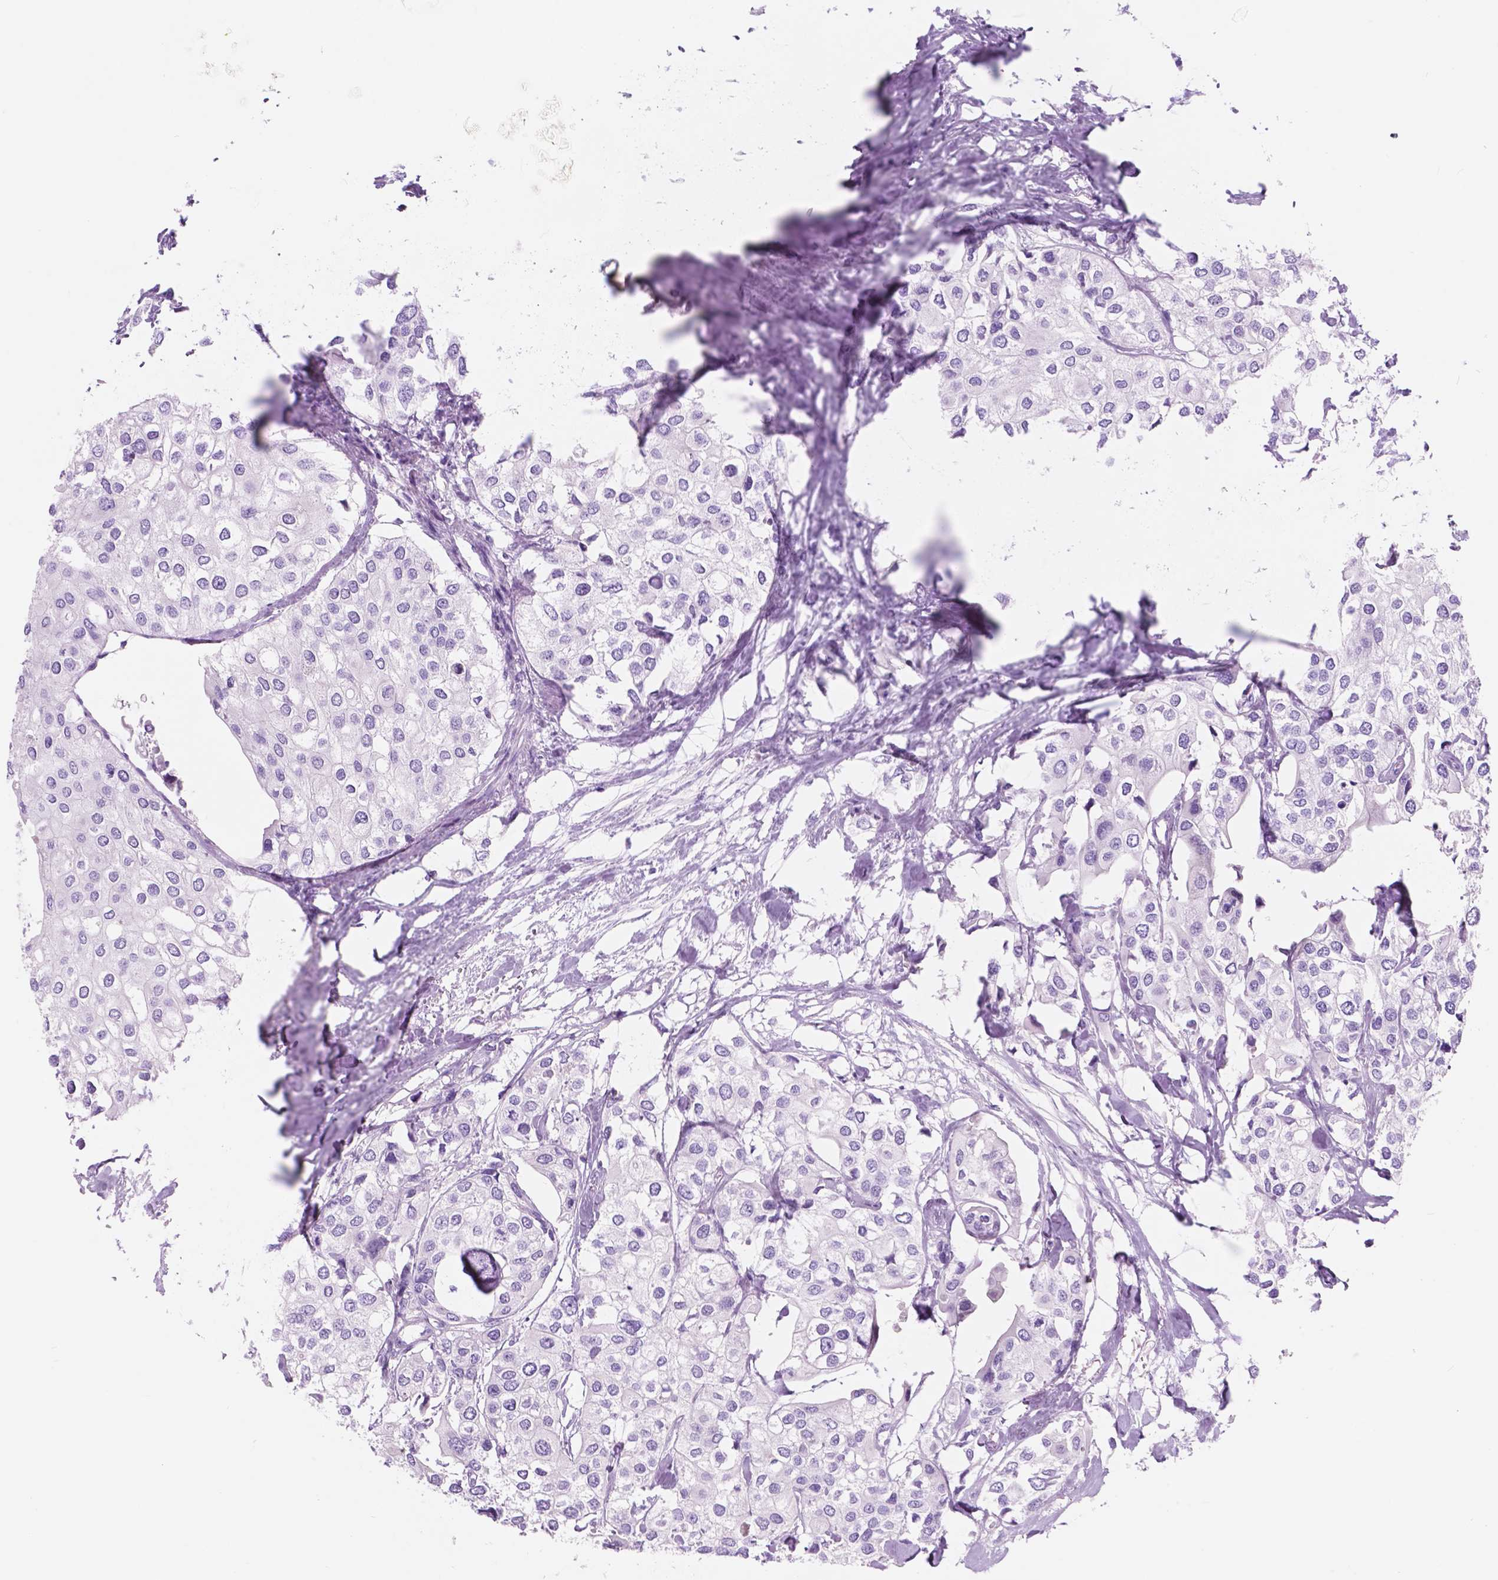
{"staining": {"intensity": "negative", "quantity": "none", "location": "none"}, "tissue": "urothelial cancer", "cell_type": "Tumor cells", "image_type": "cancer", "snomed": [{"axis": "morphology", "description": "Urothelial carcinoma, High grade"}, {"axis": "topography", "description": "Urinary bladder"}], "caption": "Tumor cells are negative for protein expression in human high-grade urothelial carcinoma. (Immunohistochemistry, brightfield microscopy, high magnification).", "gene": "CUZD1", "patient": {"sex": "male", "age": 64}}